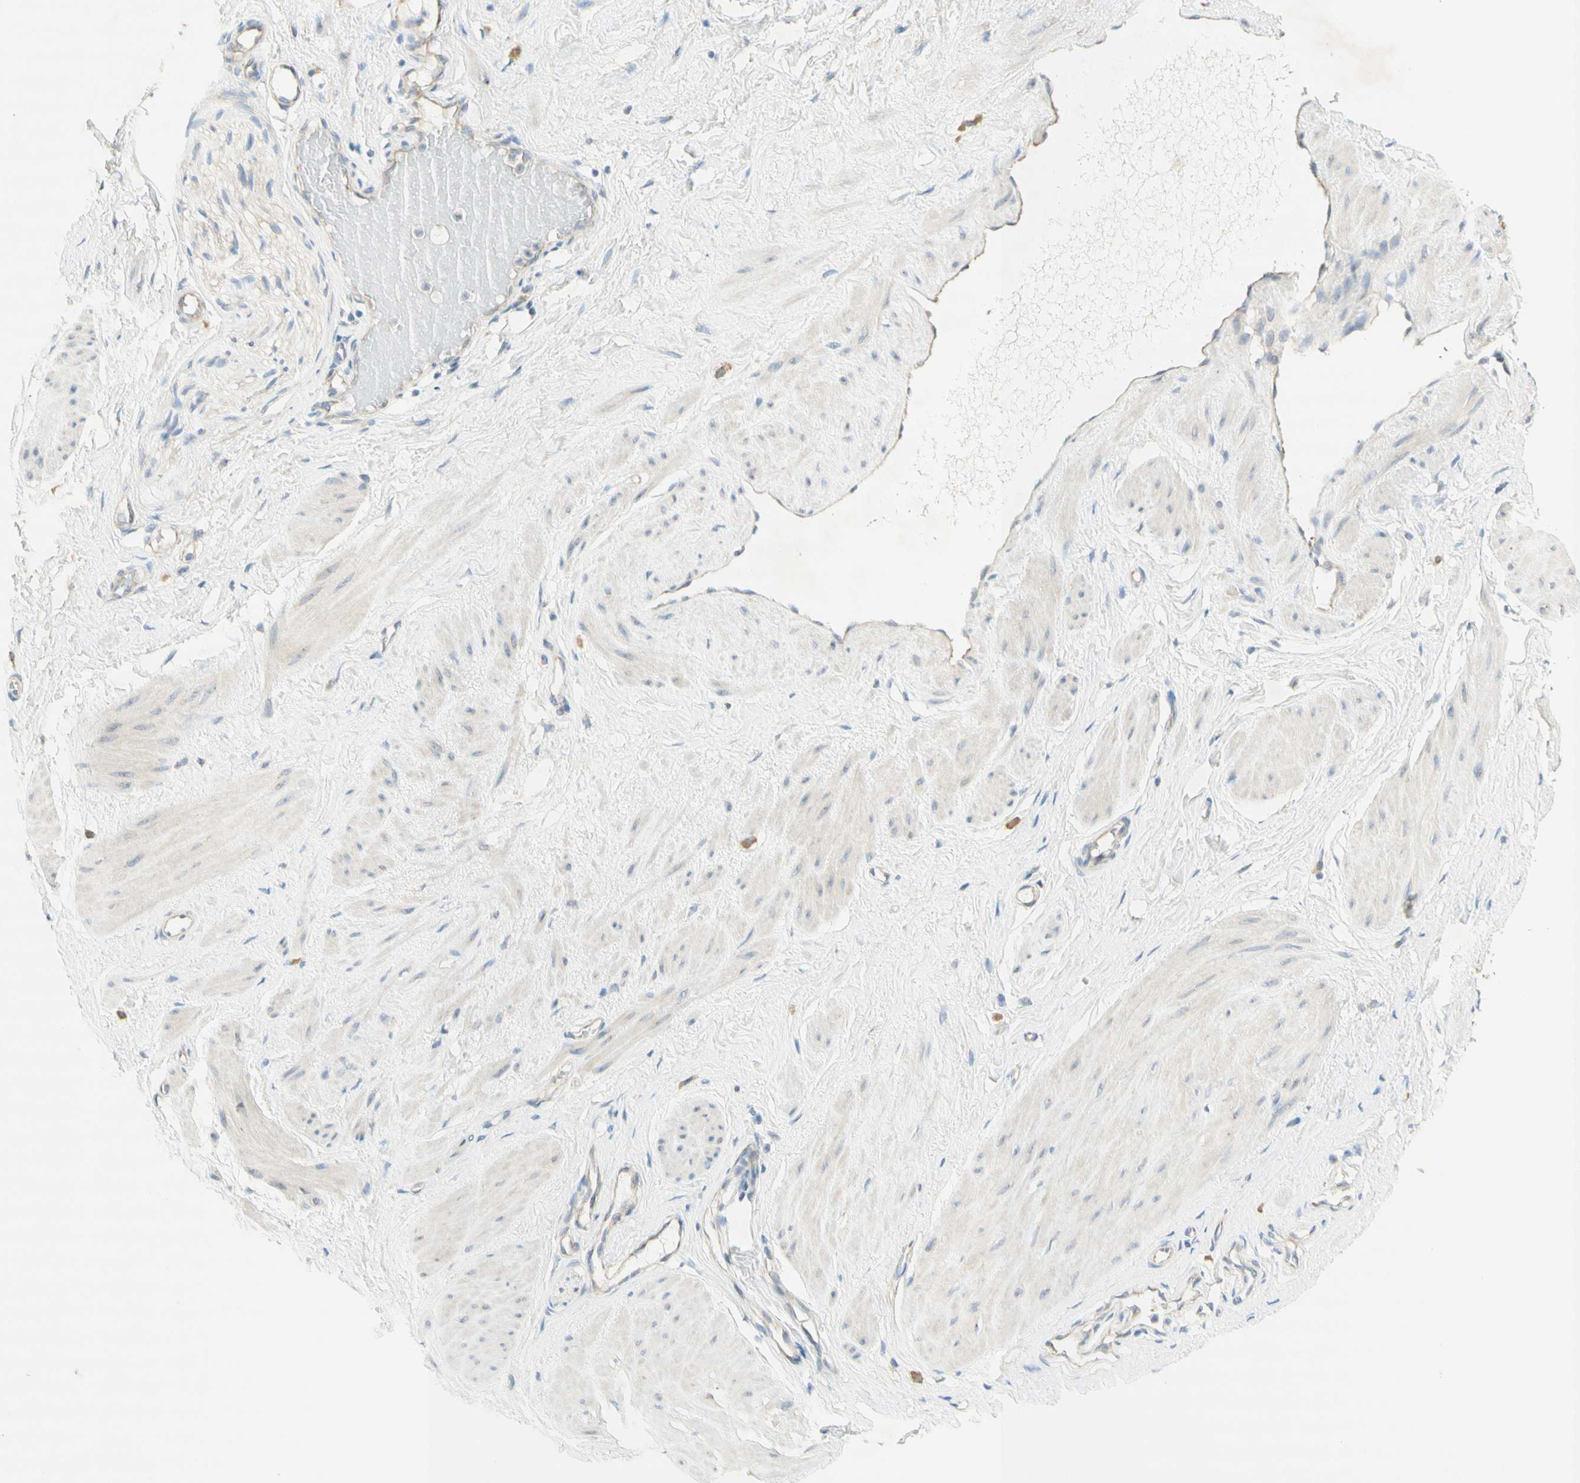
{"staining": {"intensity": "moderate", "quantity": "25%-75%", "location": "cytoplasmic/membranous"}, "tissue": "adipose tissue", "cell_type": "Adipocytes", "image_type": "normal", "snomed": [{"axis": "morphology", "description": "Normal tissue, NOS"}, {"axis": "topography", "description": "Soft tissue"}, {"axis": "topography", "description": "Vascular tissue"}], "caption": "Unremarkable adipose tissue exhibits moderate cytoplasmic/membranous positivity in about 25%-75% of adipocytes, visualized by immunohistochemistry.", "gene": "DYNC1H1", "patient": {"sex": "female", "age": 35}}